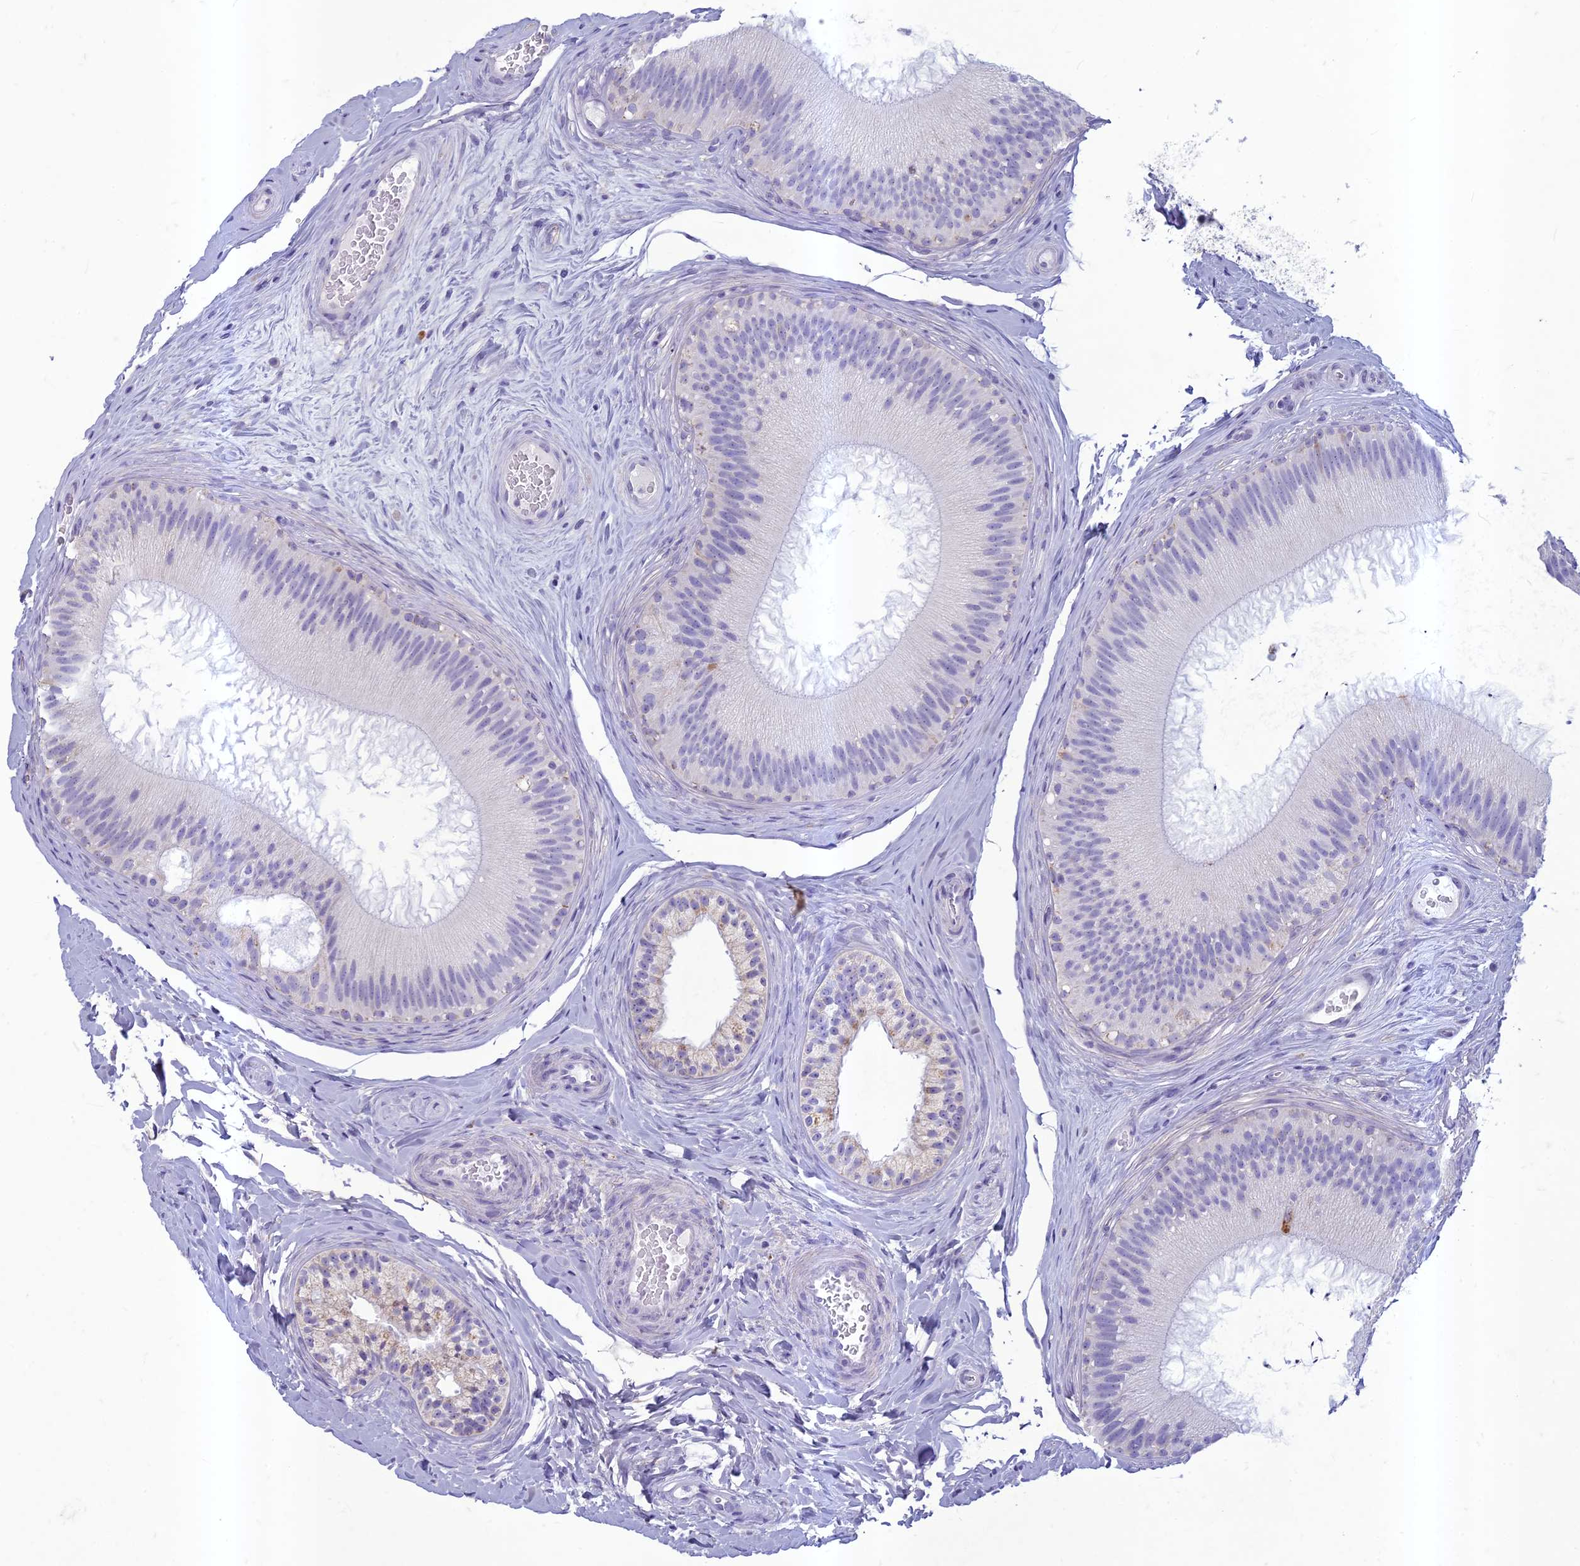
{"staining": {"intensity": "moderate", "quantity": "<25%", "location": "cytoplasmic/membranous"}, "tissue": "epididymis", "cell_type": "Glandular cells", "image_type": "normal", "snomed": [{"axis": "morphology", "description": "Normal tissue, NOS"}, {"axis": "topography", "description": "Epididymis"}], "caption": "Moderate cytoplasmic/membranous protein staining is identified in approximately <25% of glandular cells in epididymis. The staining is performed using DAB brown chromogen to label protein expression. The nuclei are counter-stained blue using hematoxylin.", "gene": "HIGD1A", "patient": {"sex": "male", "age": 45}}